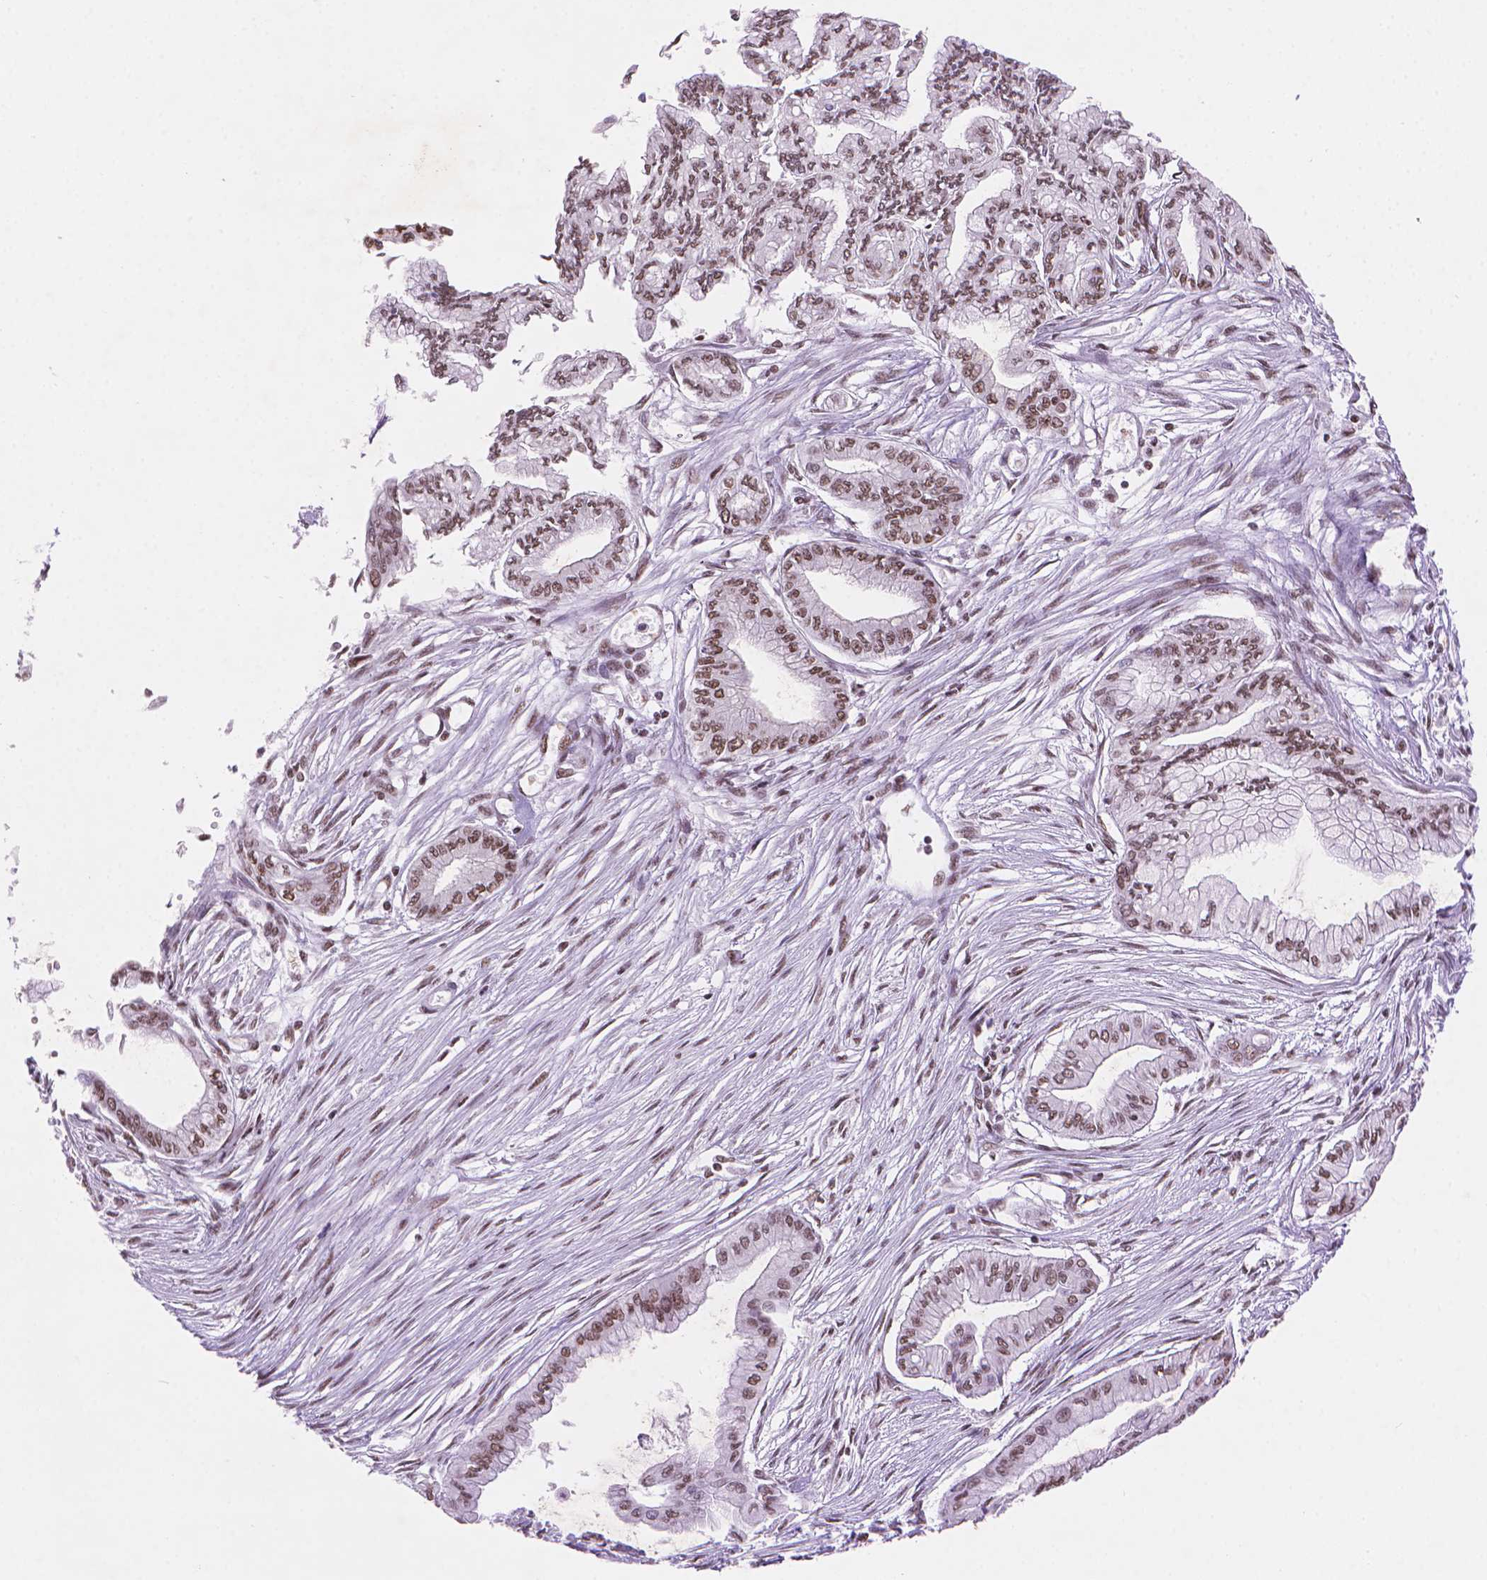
{"staining": {"intensity": "moderate", "quantity": "25%-75%", "location": "nuclear"}, "tissue": "pancreatic cancer", "cell_type": "Tumor cells", "image_type": "cancer", "snomed": [{"axis": "morphology", "description": "Adenocarcinoma, NOS"}, {"axis": "topography", "description": "Pancreas"}], "caption": "DAB immunohistochemical staining of human pancreatic cancer (adenocarcinoma) demonstrates moderate nuclear protein positivity in about 25%-75% of tumor cells. (Stains: DAB (3,3'-diaminobenzidine) in brown, nuclei in blue, Microscopy: brightfield microscopy at high magnification).", "gene": "RPA4", "patient": {"sex": "female", "age": 68}}